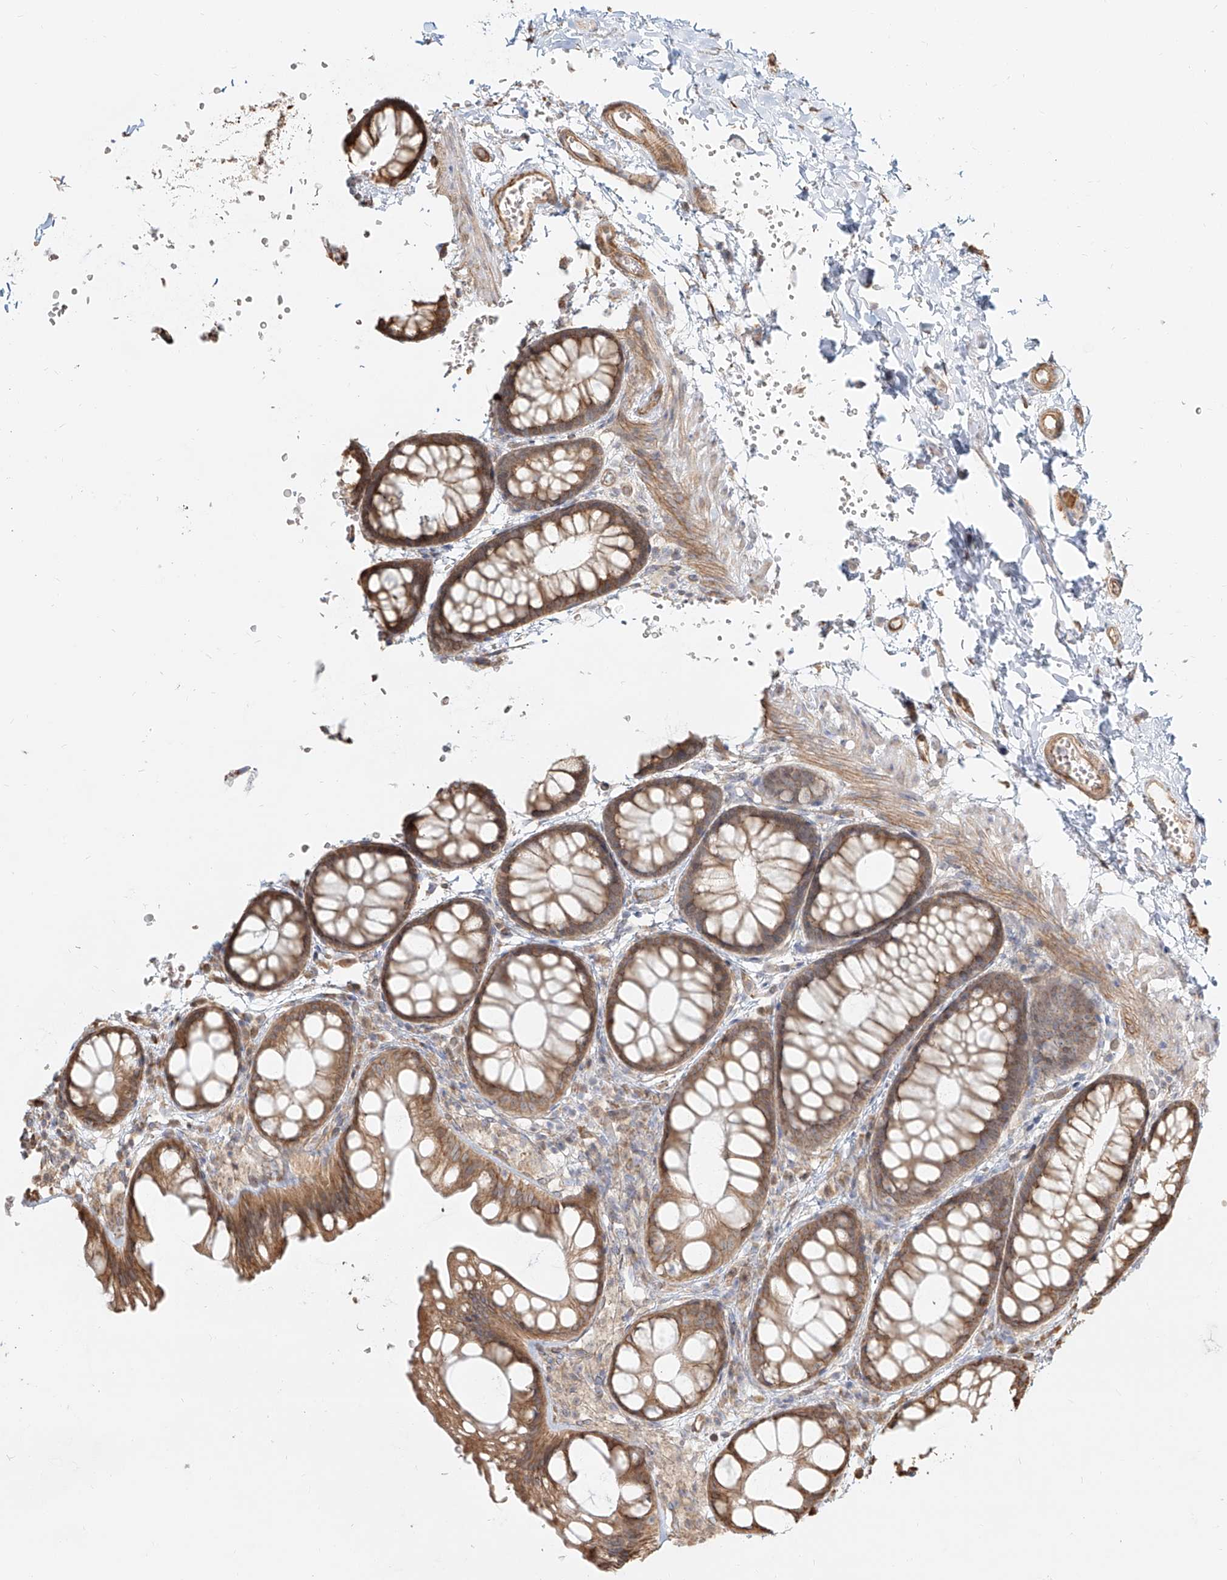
{"staining": {"intensity": "moderate", "quantity": ">75%", "location": "cytoplasmic/membranous"}, "tissue": "colon", "cell_type": "Endothelial cells", "image_type": "normal", "snomed": [{"axis": "morphology", "description": "Normal tissue, NOS"}, {"axis": "topography", "description": "Colon"}], "caption": "Immunohistochemistry (IHC) staining of unremarkable colon, which reveals medium levels of moderate cytoplasmic/membranous expression in about >75% of endothelial cells indicating moderate cytoplasmic/membranous protein staining. The staining was performed using DAB (3,3'-diaminobenzidine) (brown) for protein detection and nuclei were counterstained in hematoxylin (blue).", "gene": "UBE2K", "patient": {"sex": "male", "age": 47}}